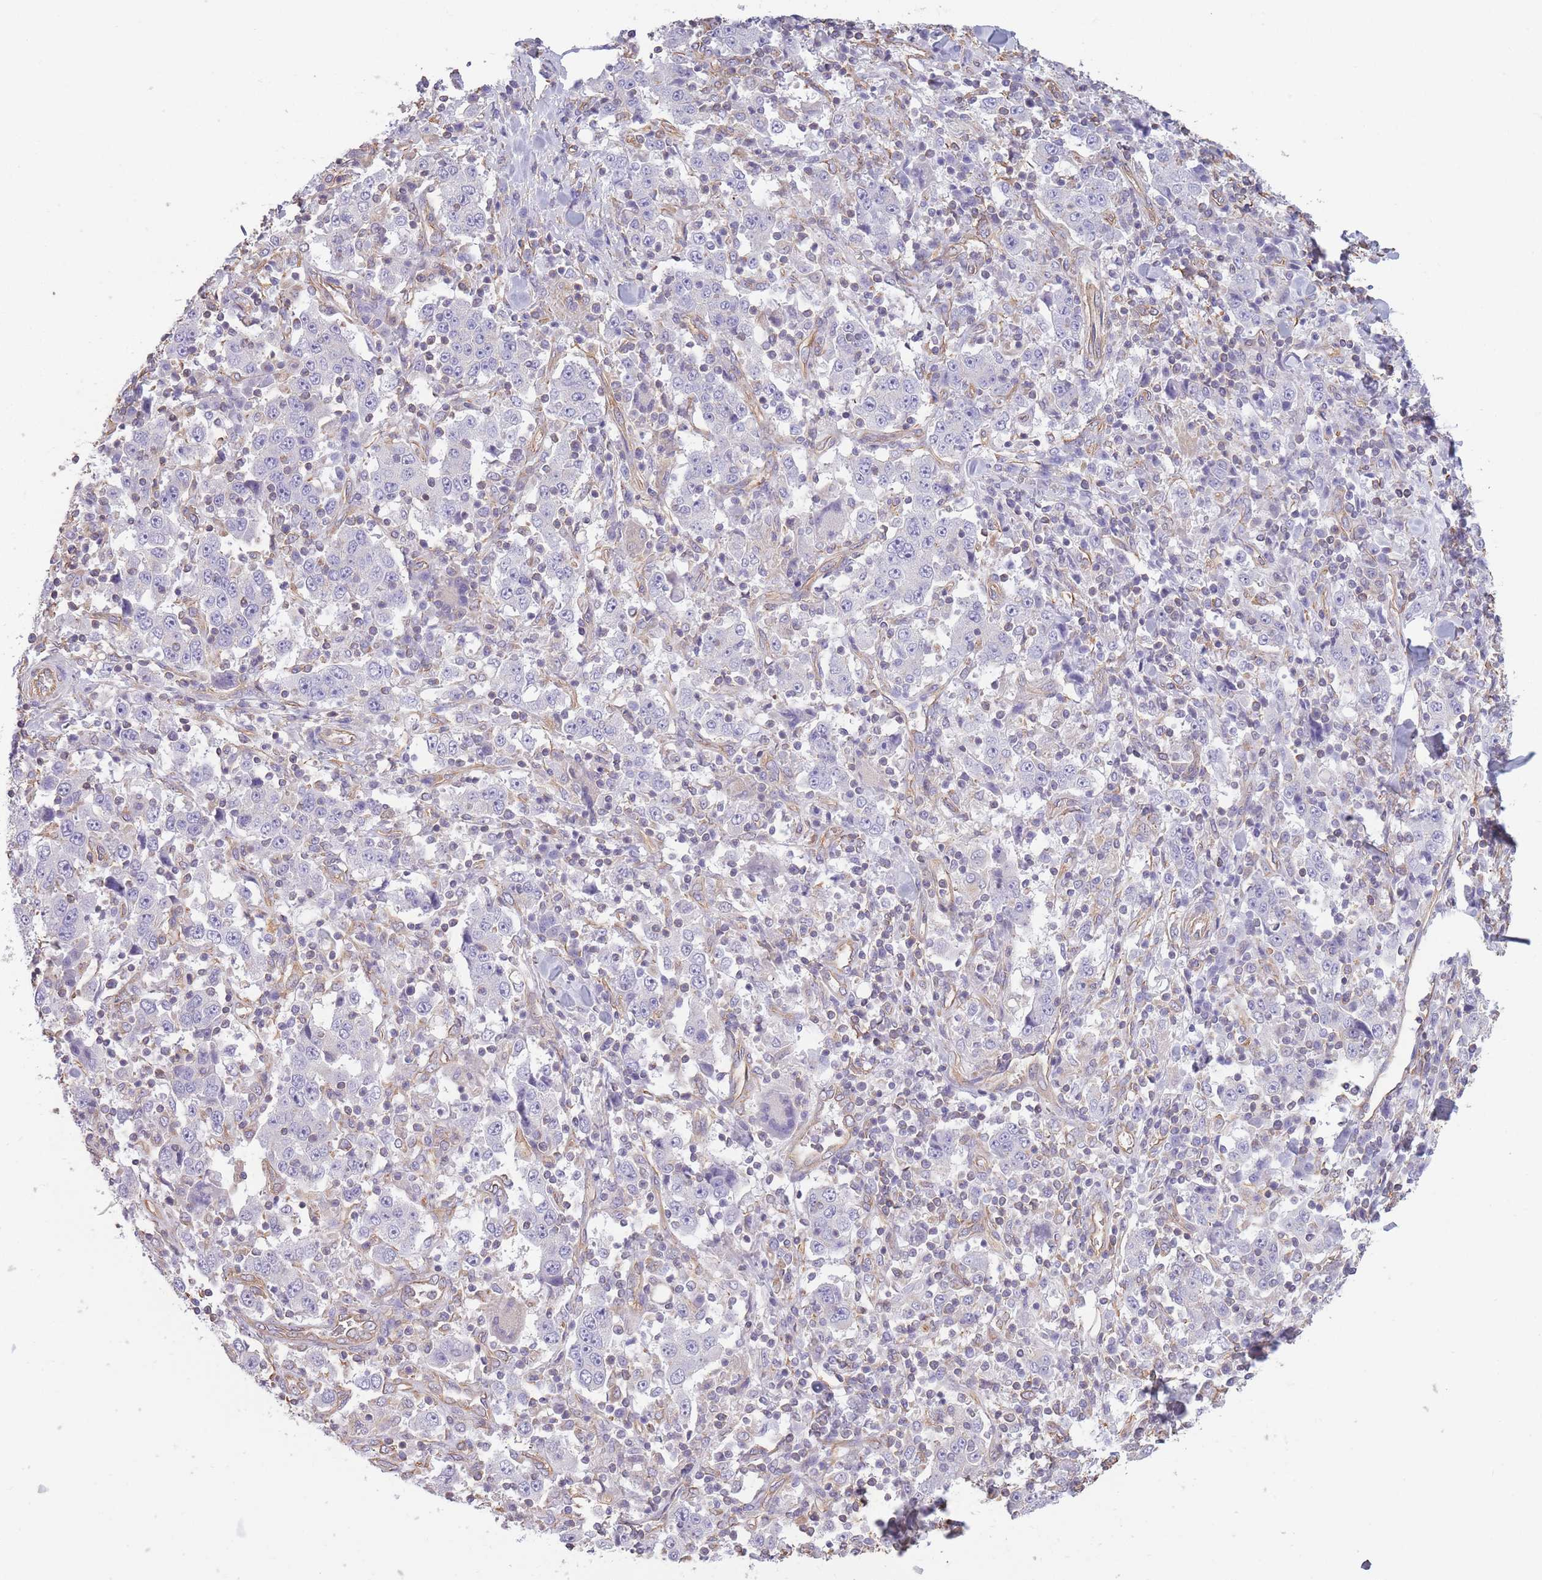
{"staining": {"intensity": "negative", "quantity": "none", "location": "none"}, "tissue": "stomach cancer", "cell_type": "Tumor cells", "image_type": "cancer", "snomed": [{"axis": "morphology", "description": "Normal tissue, NOS"}, {"axis": "morphology", "description": "Adenocarcinoma, NOS"}, {"axis": "topography", "description": "Stomach, upper"}, {"axis": "topography", "description": "Stomach"}], "caption": "High magnification brightfield microscopy of stomach cancer (adenocarcinoma) stained with DAB (3,3'-diaminobenzidine) (brown) and counterstained with hematoxylin (blue): tumor cells show no significant positivity. (Immunohistochemistry (ihc), brightfield microscopy, high magnification).", "gene": "ADD1", "patient": {"sex": "male", "age": 59}}